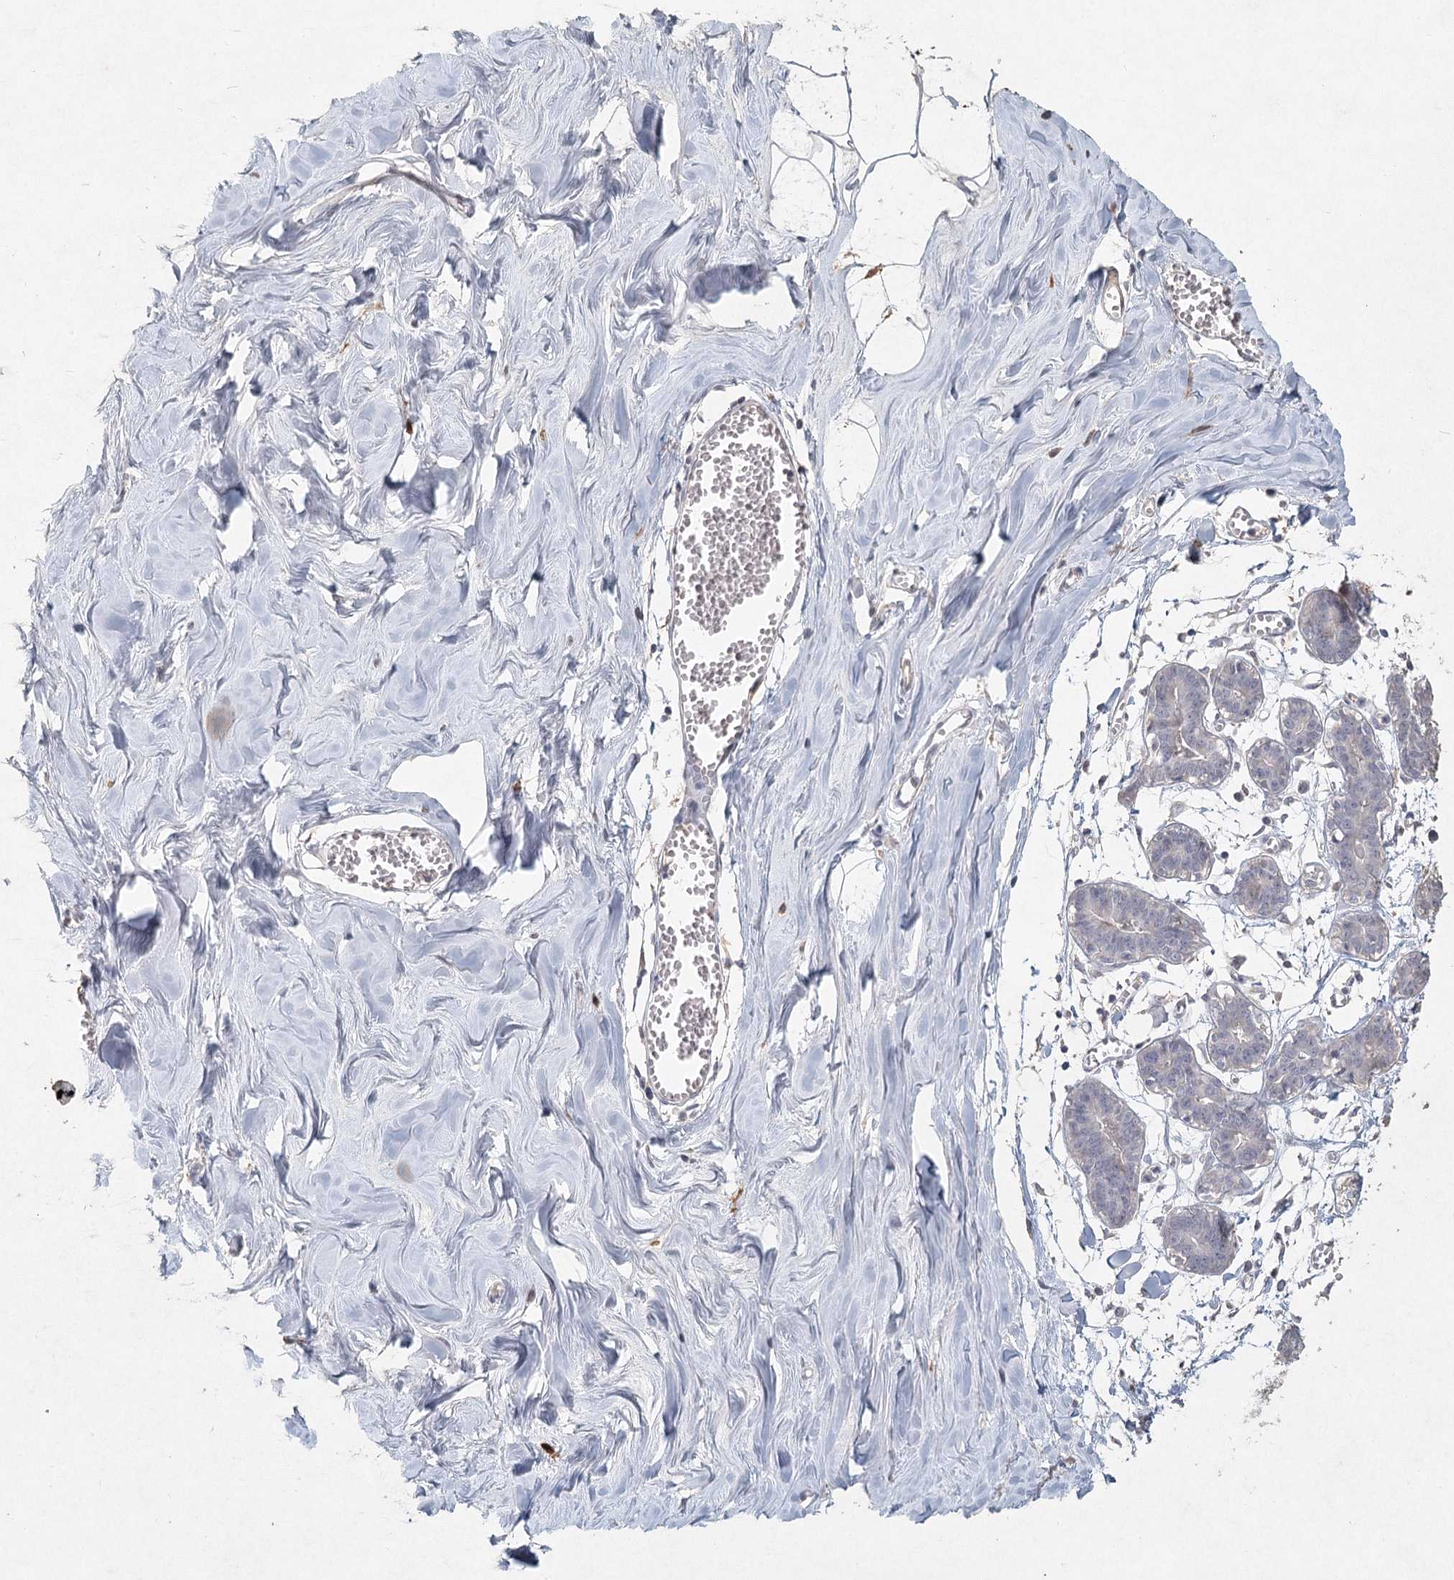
{"staining": {"intensity": "negative", "quantity": "none", "location": "none"}, "tissue": "breast", "cell_type": "Adipocytes", "image_type": "normal", "snomed": [{"axis": "morphology", "description": "Normal tissue, NOS"}, {"axis": "topography", "description": "Breast"}], "caption": "An immunohistochemistry image of normal breast is shown. There is no staining in adipocytes of breast.", "gene": "ARSI", "patient": {"sex": "female", "age": 27}}